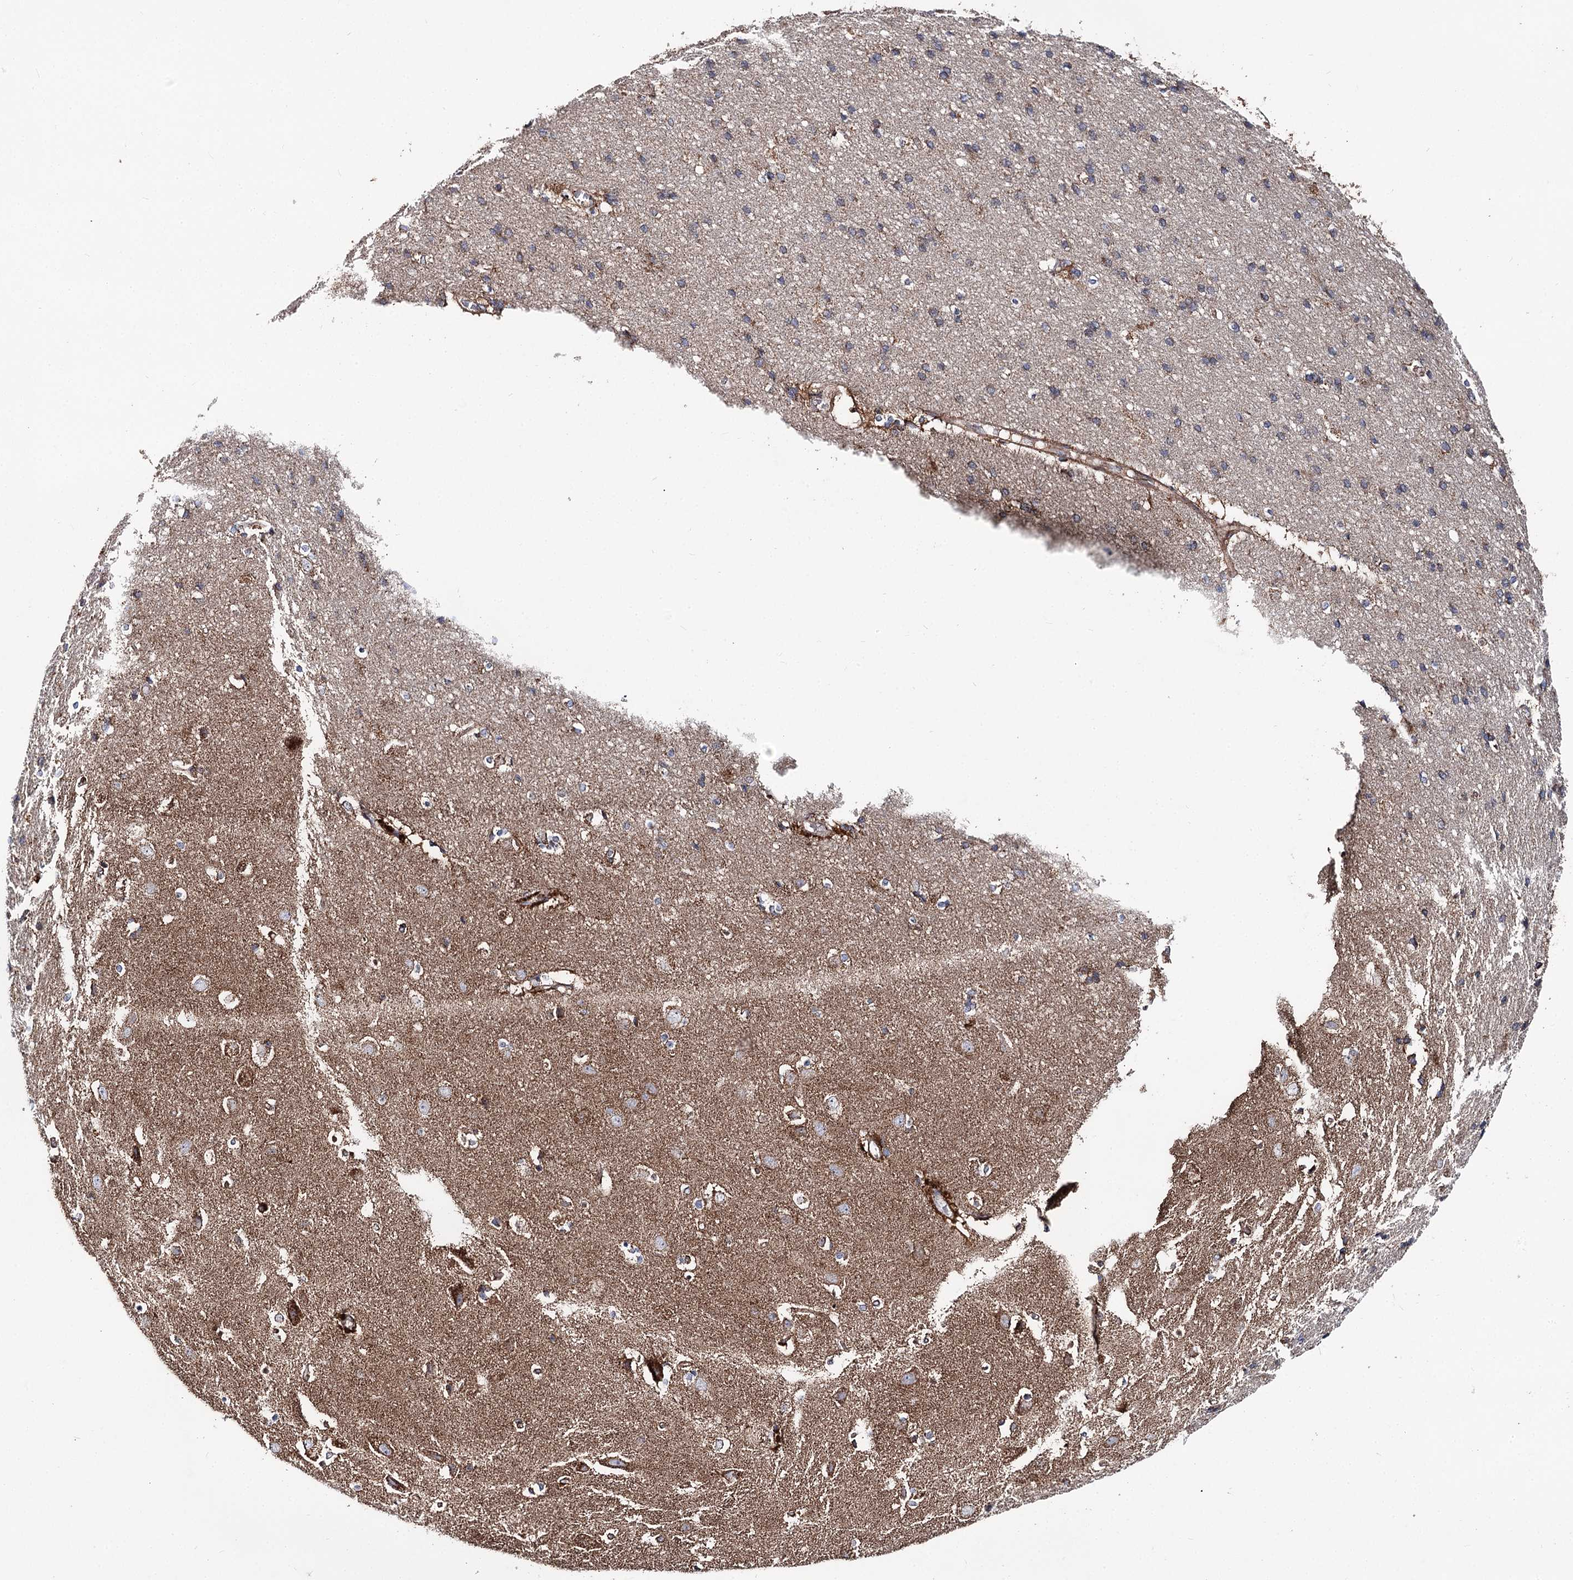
{"staining": {"intensity": "strong", "quantity": ">75%", "location": "cytoplasmic/membranous"}, "tissue": "cerebral cortex", "cell_type": "Endothelial cells", "image_type": "normal", "snomed": [{"axis": "morphology", "description": "Normal tissue, NOS"}, {"axis": "topography", "description": "Cerebral cortex"}], "caption": "Immunohistochemical staining of unremarkable human cerebral cortex demonstrates strong cytoplasmic/membranous protein positivity in approximately >75% of endothelial cells.", "gene": "MSANTD2", "patient": {"sex": "male", "age": 54}}